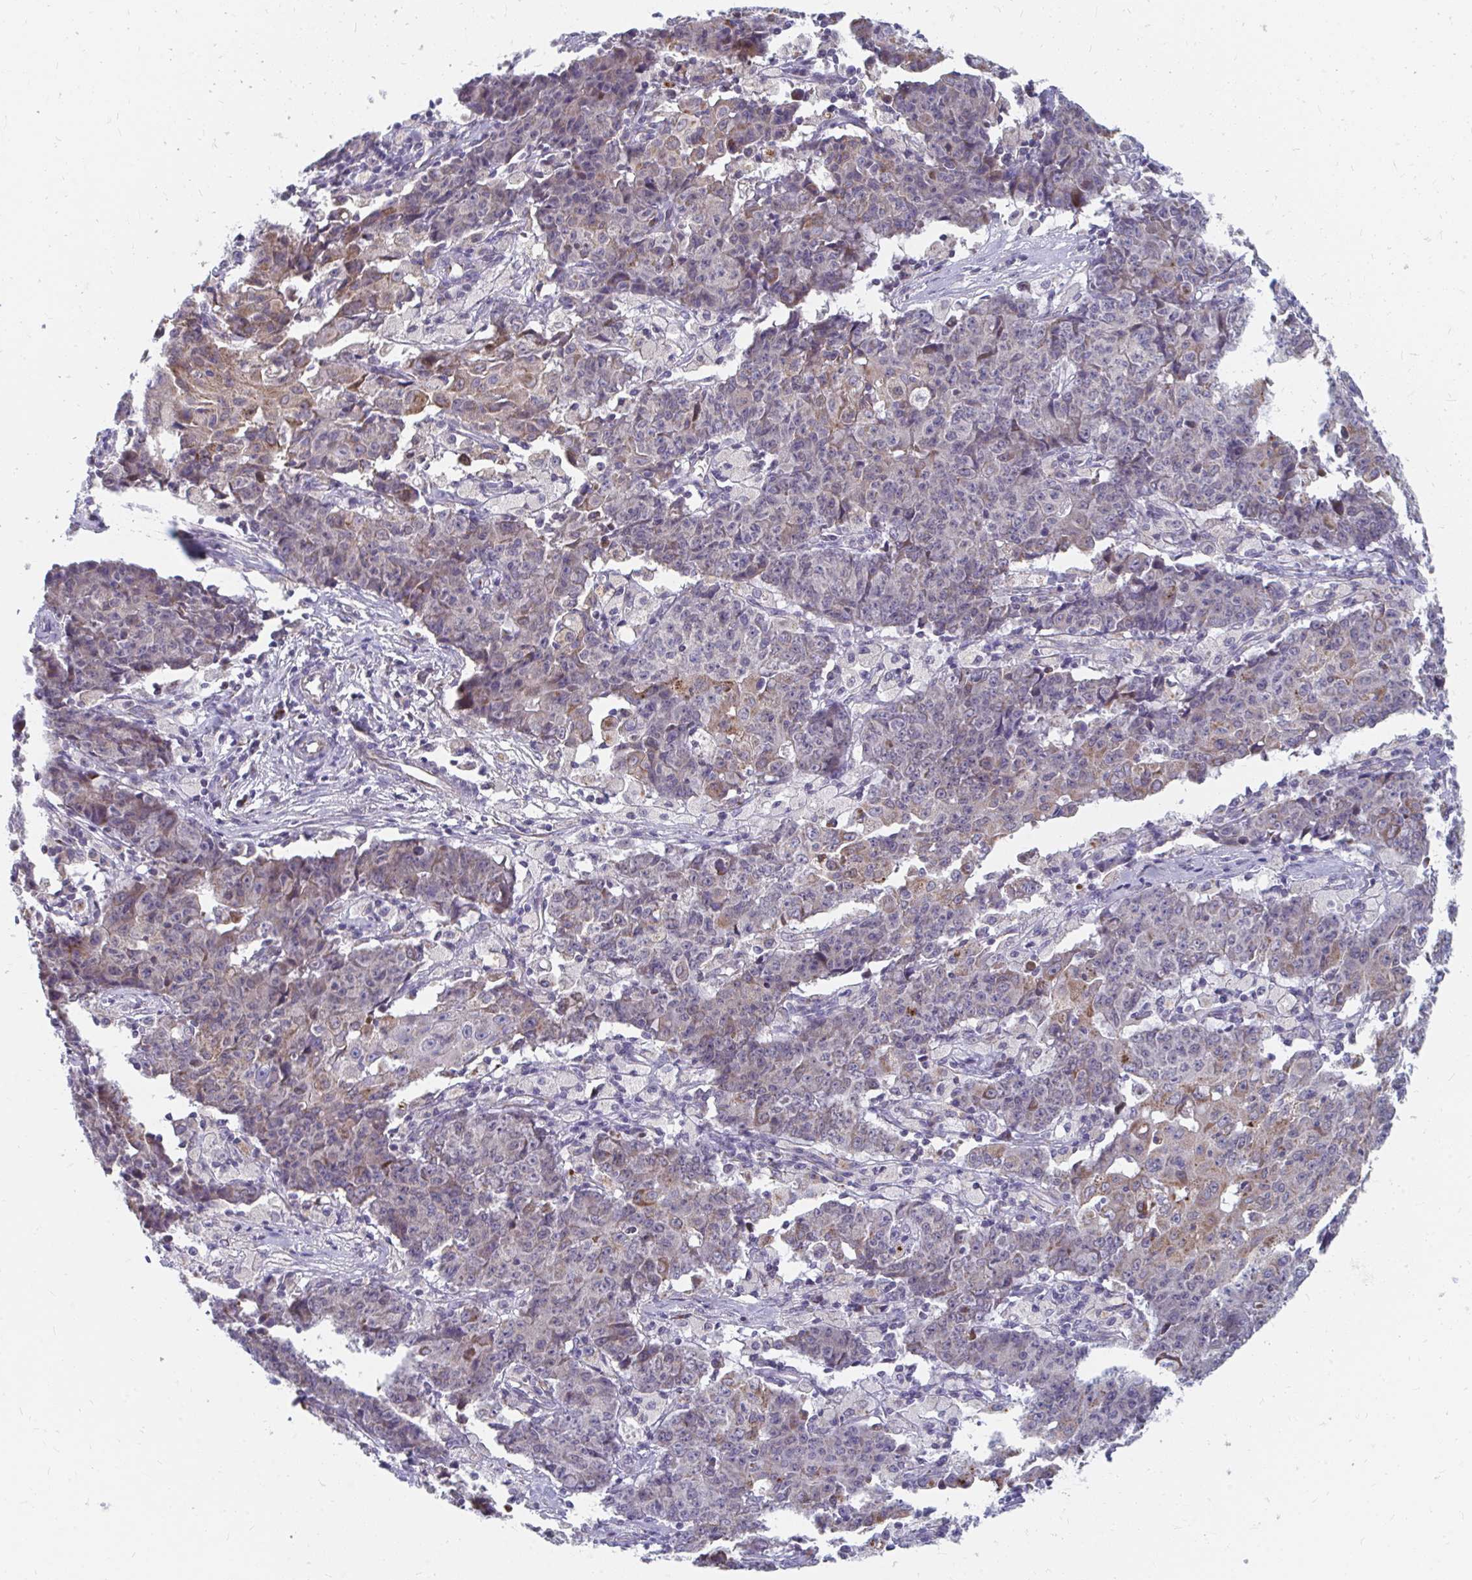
{"staining": {"intensity": "moderate", "quantity": "<25%", "location": "cytoplasmic/membranous"}, "tissue": "ovarian cancer", "cell_type": "Tumor cells", "image_type": "cancer", "snomed": [{"axis": "morphology", "description": "Carcinoma, endometroid"}, {"axis": "topography", "description": "Ovary"}], "caption": "This histopathology image shows IHC staining of ovarian endometroid carcinoma, with low moderate cytoplasmic/membranous positivity in approximately <25% of tumor cells.", "gene": "PABIR3", "patient": {"sex": "female", "age": 42}}